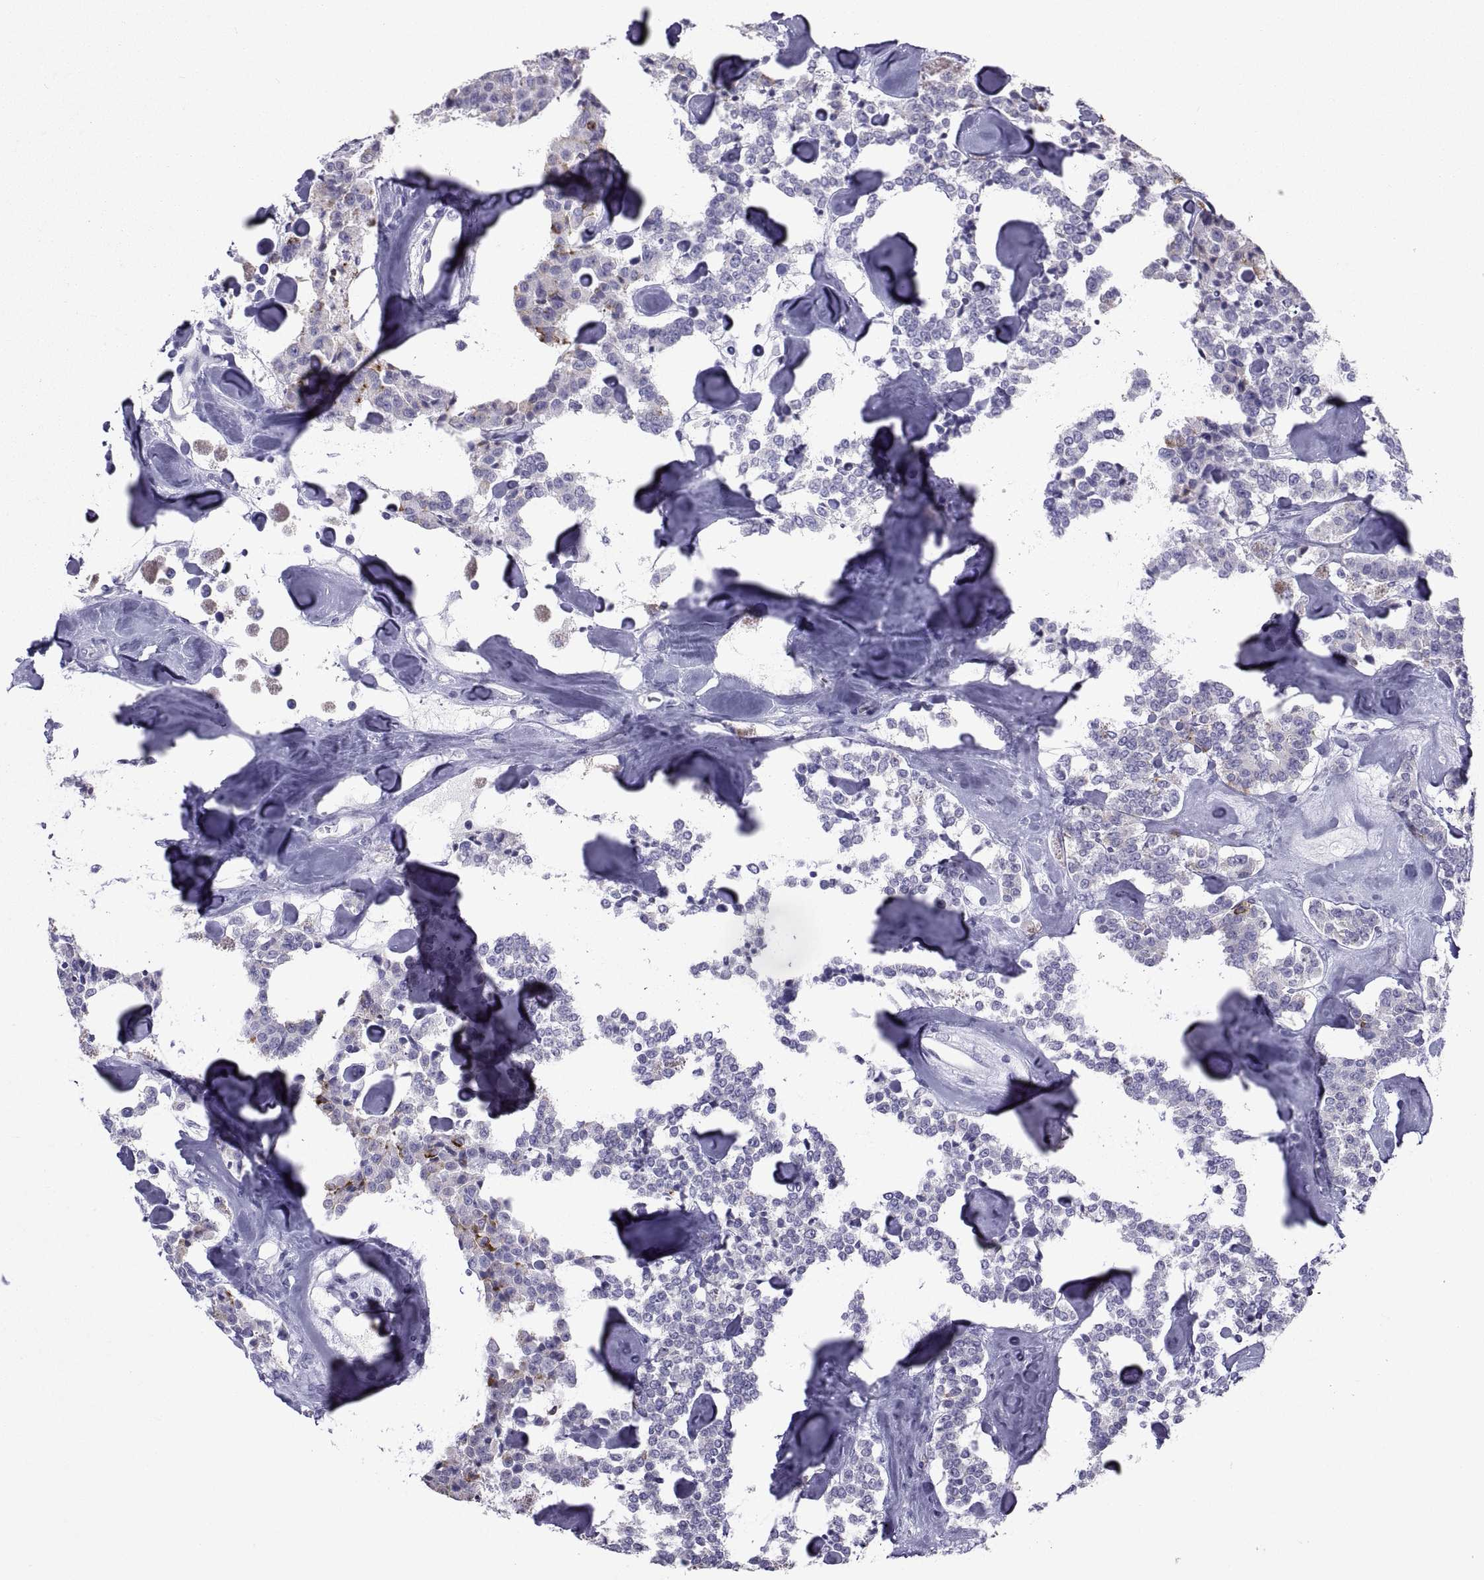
{"staining": {"intensity": "strong", "quantity": "<25%", "location": "cytoplasmic/membranous"}, "tissue": "carcinoid", "cell_type": "Tumor cells", "image_type": "cancer", "snomed": [{"axis": "morphology", "description": "Carcinoid, malignant, NOS"}, {"axis": "topography", "description": "Pancreas"}], "caption": "A brown stain highlights strong cytoplasmic/membranous positivity of a protein in carcinoid tumor cells.", "gene": "NPTX2", "patient": {"sex": "male", "age": 41}}